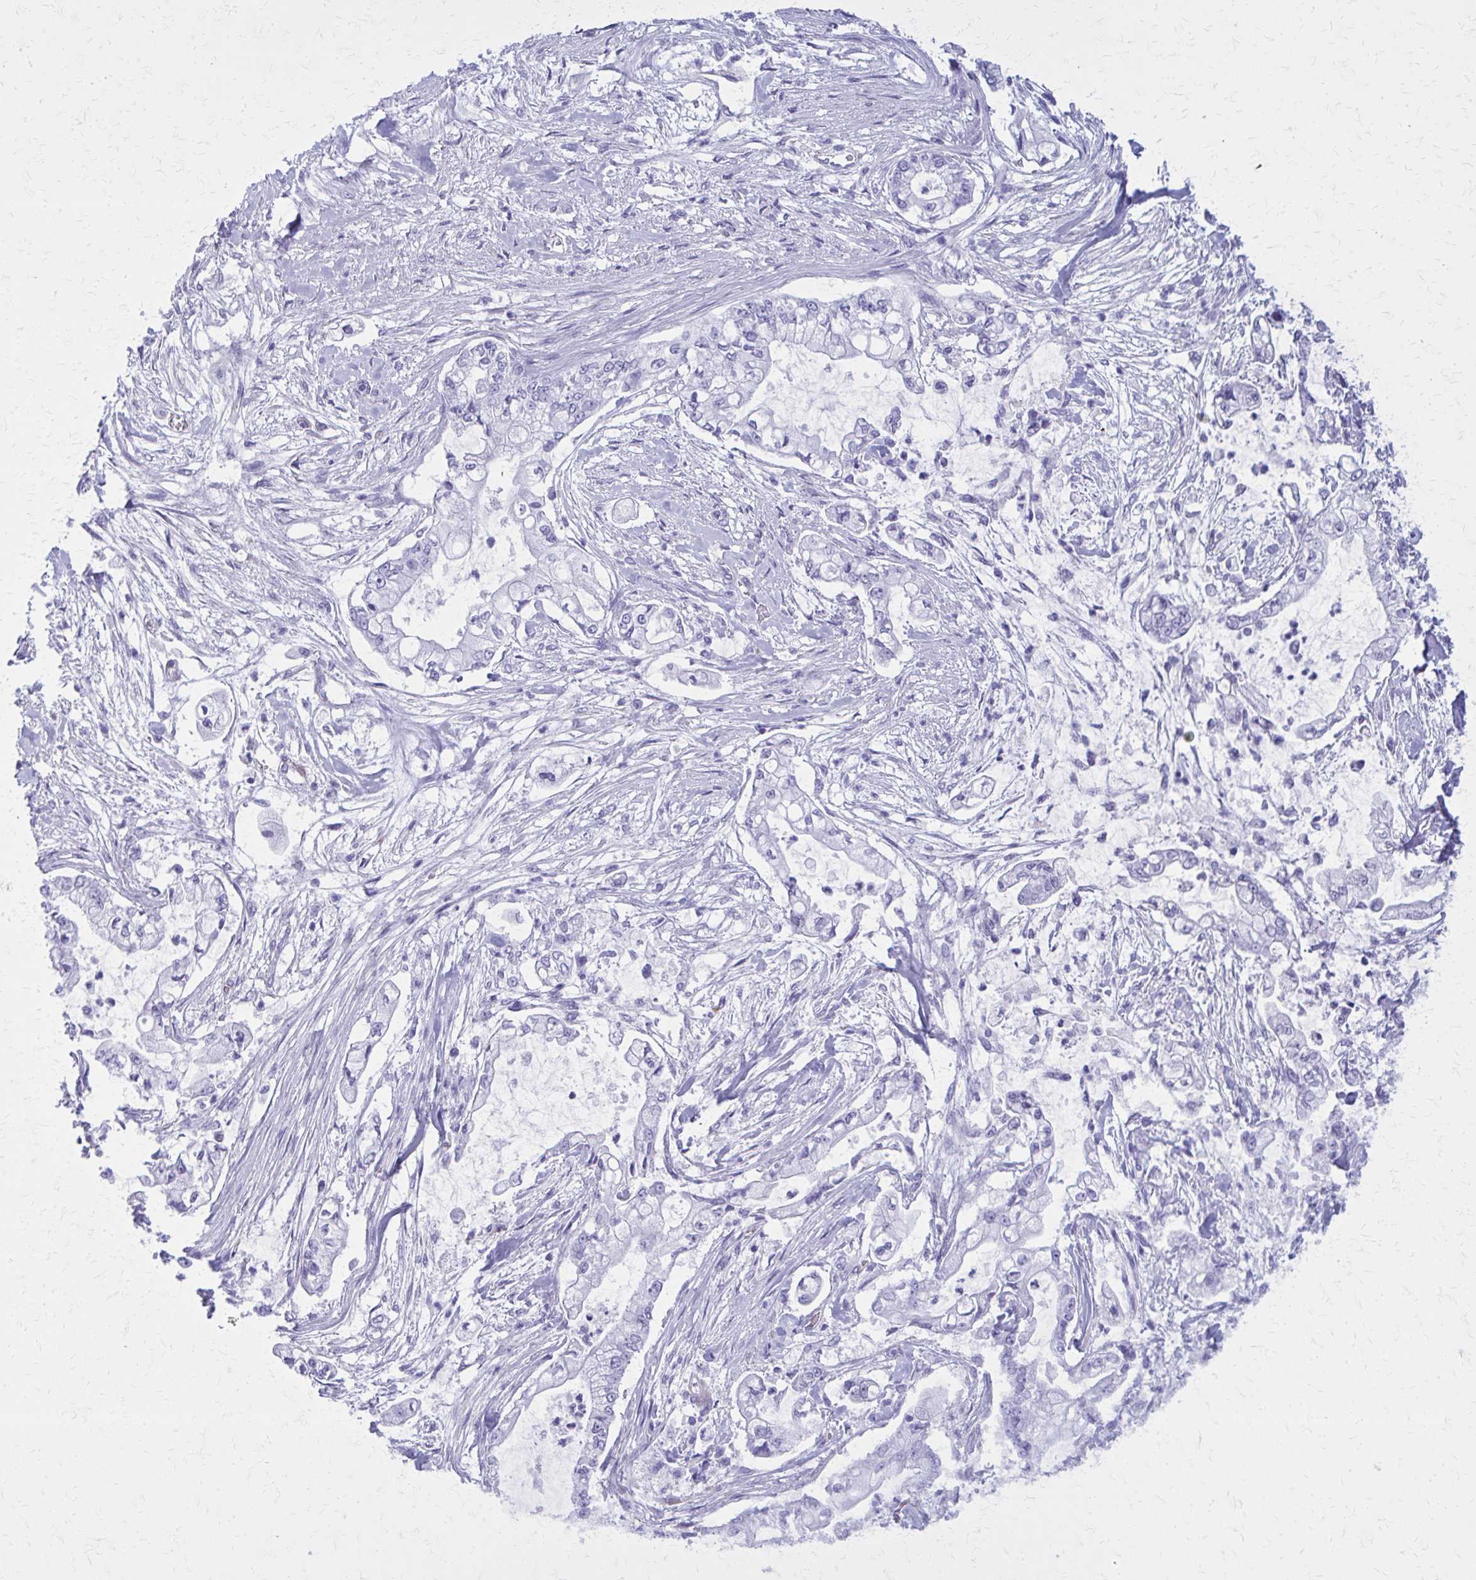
{"staining": {"intensity": "negative", "quantity": "none", "location": "none"}, "tissue": "pancreatic cancer", "cell_type": "Tumor cells", "image_type": "cancer", "snomed": [{"axis": "morphology", "description": "Adenocarcinoma, NOS"}, {"axis": "topography", "description": "Pancreas"}], "caption": "DAB (3,3'-diaminobenzidine) immunohistochemical staining of human pancreatic cancer (adenocarcinoma) reveals no significant expression in tumor cells.", "gene": "GFAP", "patient": {"sex": "female", "age": 69}}